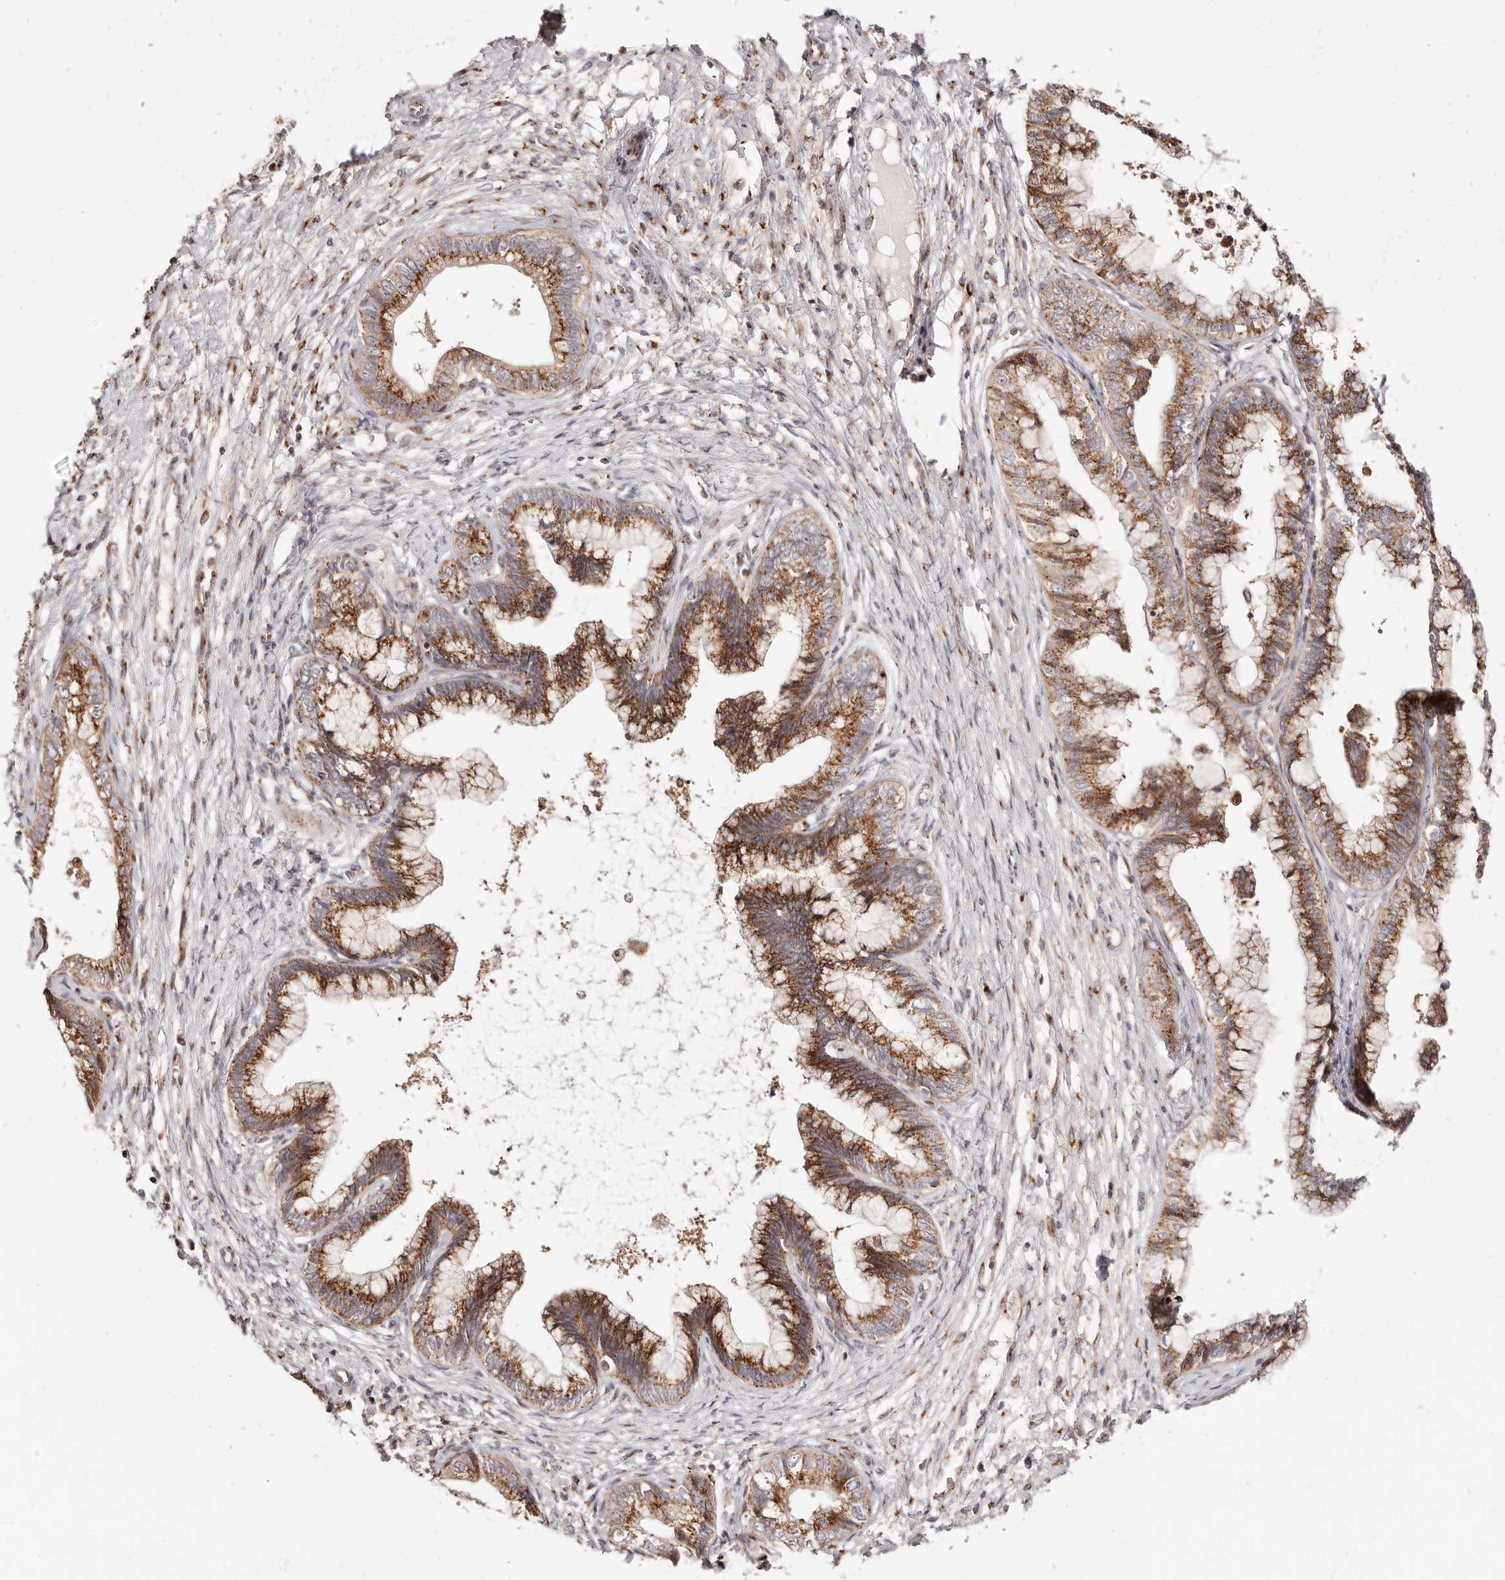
{"staining": {"intensity": "strong", "quantity": ">75%", "location": "cytoplasmic/membranous"}, "tissue": "cervical cancer", "cell_type": "Tumor cells", "image_type": "cancer", "snomed": [{"axis": "morphology", "description": "Adenocarcinoma, NOS"}, {"axis": "topography", "description": "Cervix"}], "caption": "Protein staining by IHC reveals strong cytoplasmic/membranous positivity in approximately >75% of tumor cells in cervical cancer (adenocarcinoma). (Stains: DAB (3,3'-diaminobenzidine) in brown, nuclei in blue, Microscopy: brightfield microscopy at high magnification).", "gene": "MAPK6", "patient": {"sex": "female", "age": 44}}